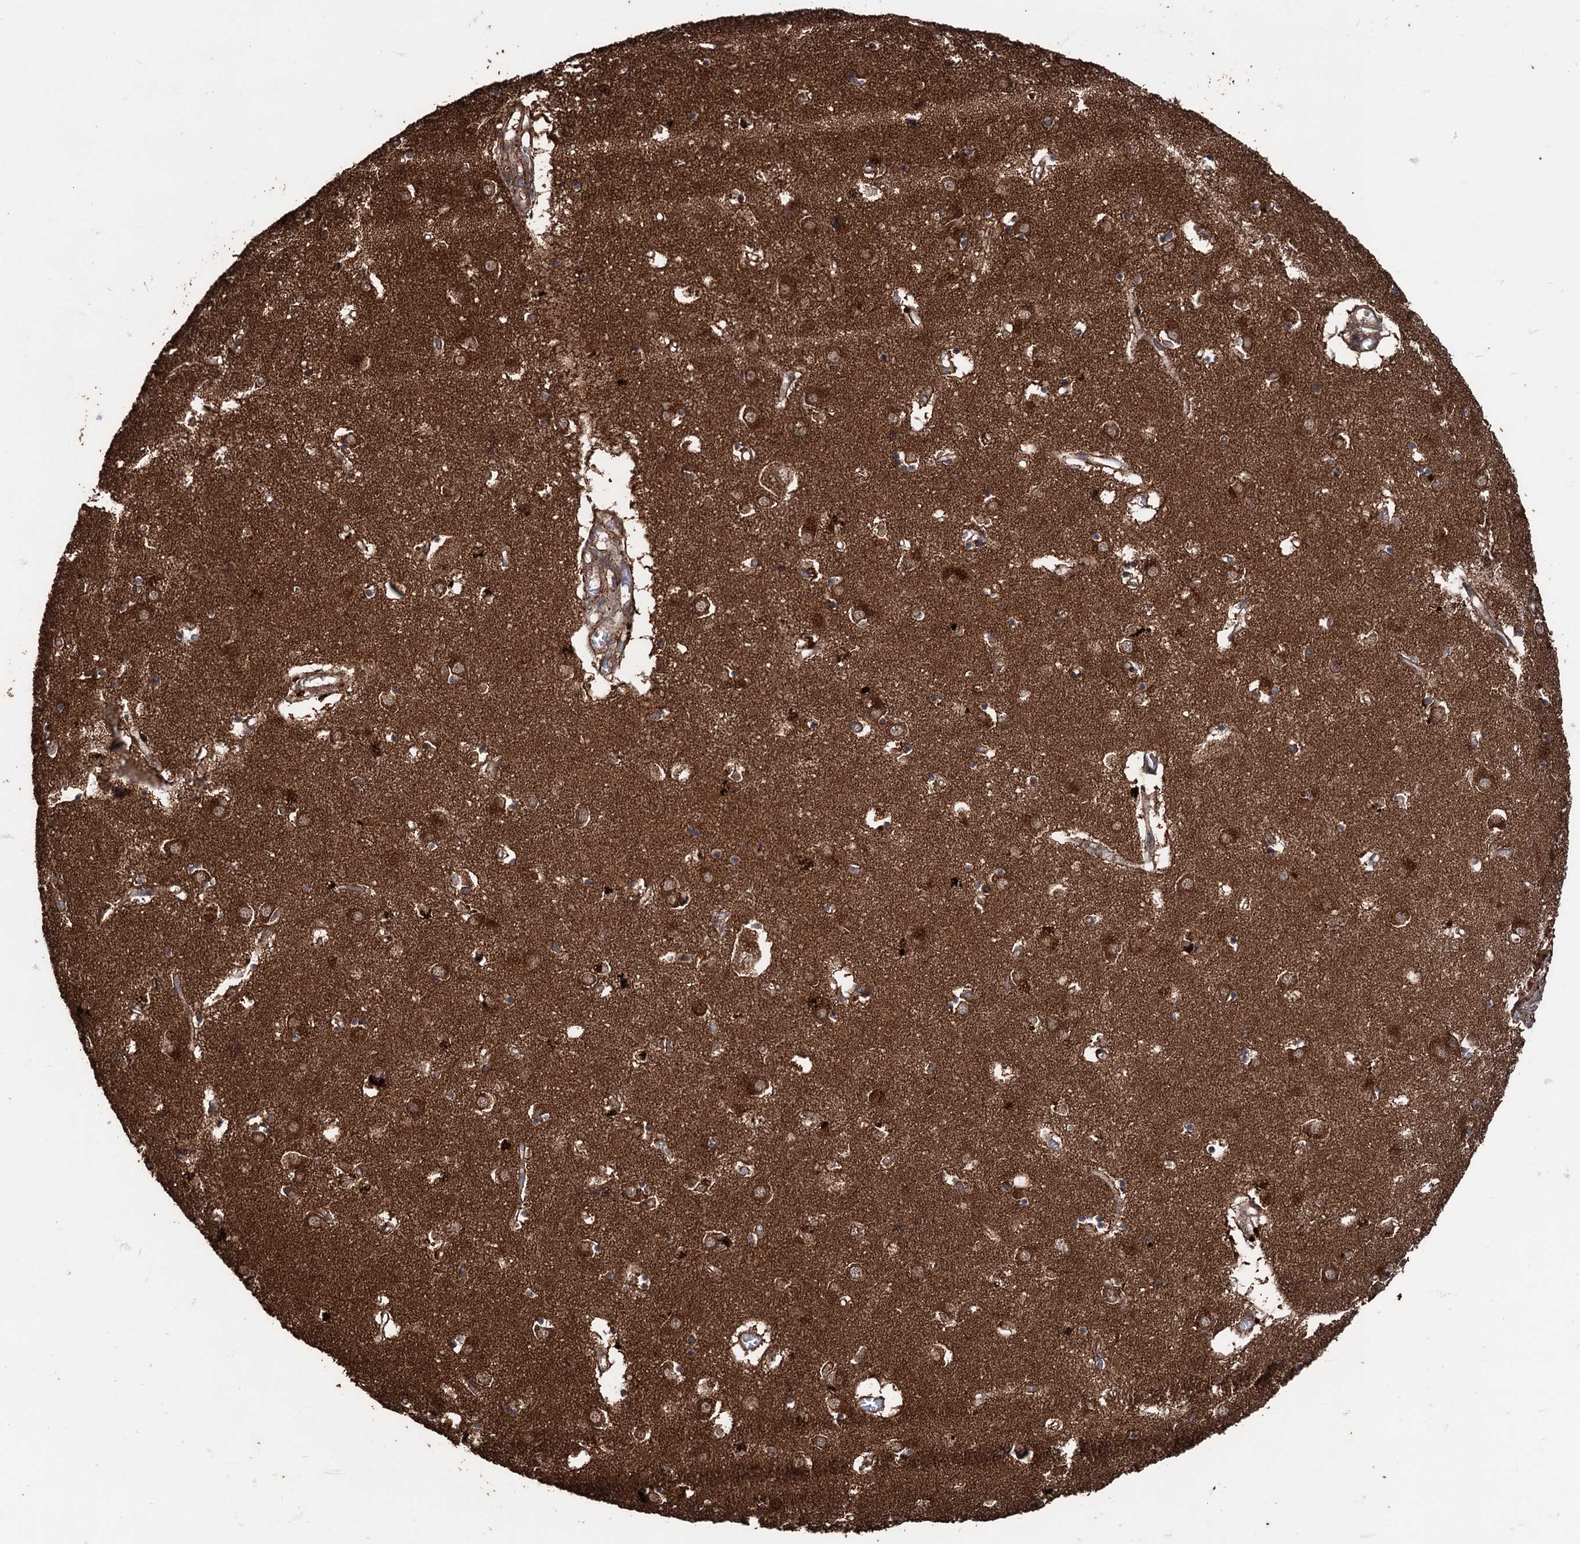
{"staining": {"intensity": "moderate", "quantity": ">75%", "location": "cytoplasmic/membranous"}, "tissue": "caudate", "cell_type": "Glial cells", "image_type": "normal", "snomed": [{"axis": "morphology", "description": "Normal tissue, NOS"}, {"axis": "topography", "description": "Lateral ventricle wall"}], "caption": "Caudate stained for a protein reveals moderate cytoplasmic/membranous positivity in glial cells. The staining was performed using DAB (3,3'-diaminobenzidine), with brown indicating positive protein expression. Nuclei are stained blue with hematoxylin.", "gene": "IPO4", "patient": {"sex": "male", "age": 70}}